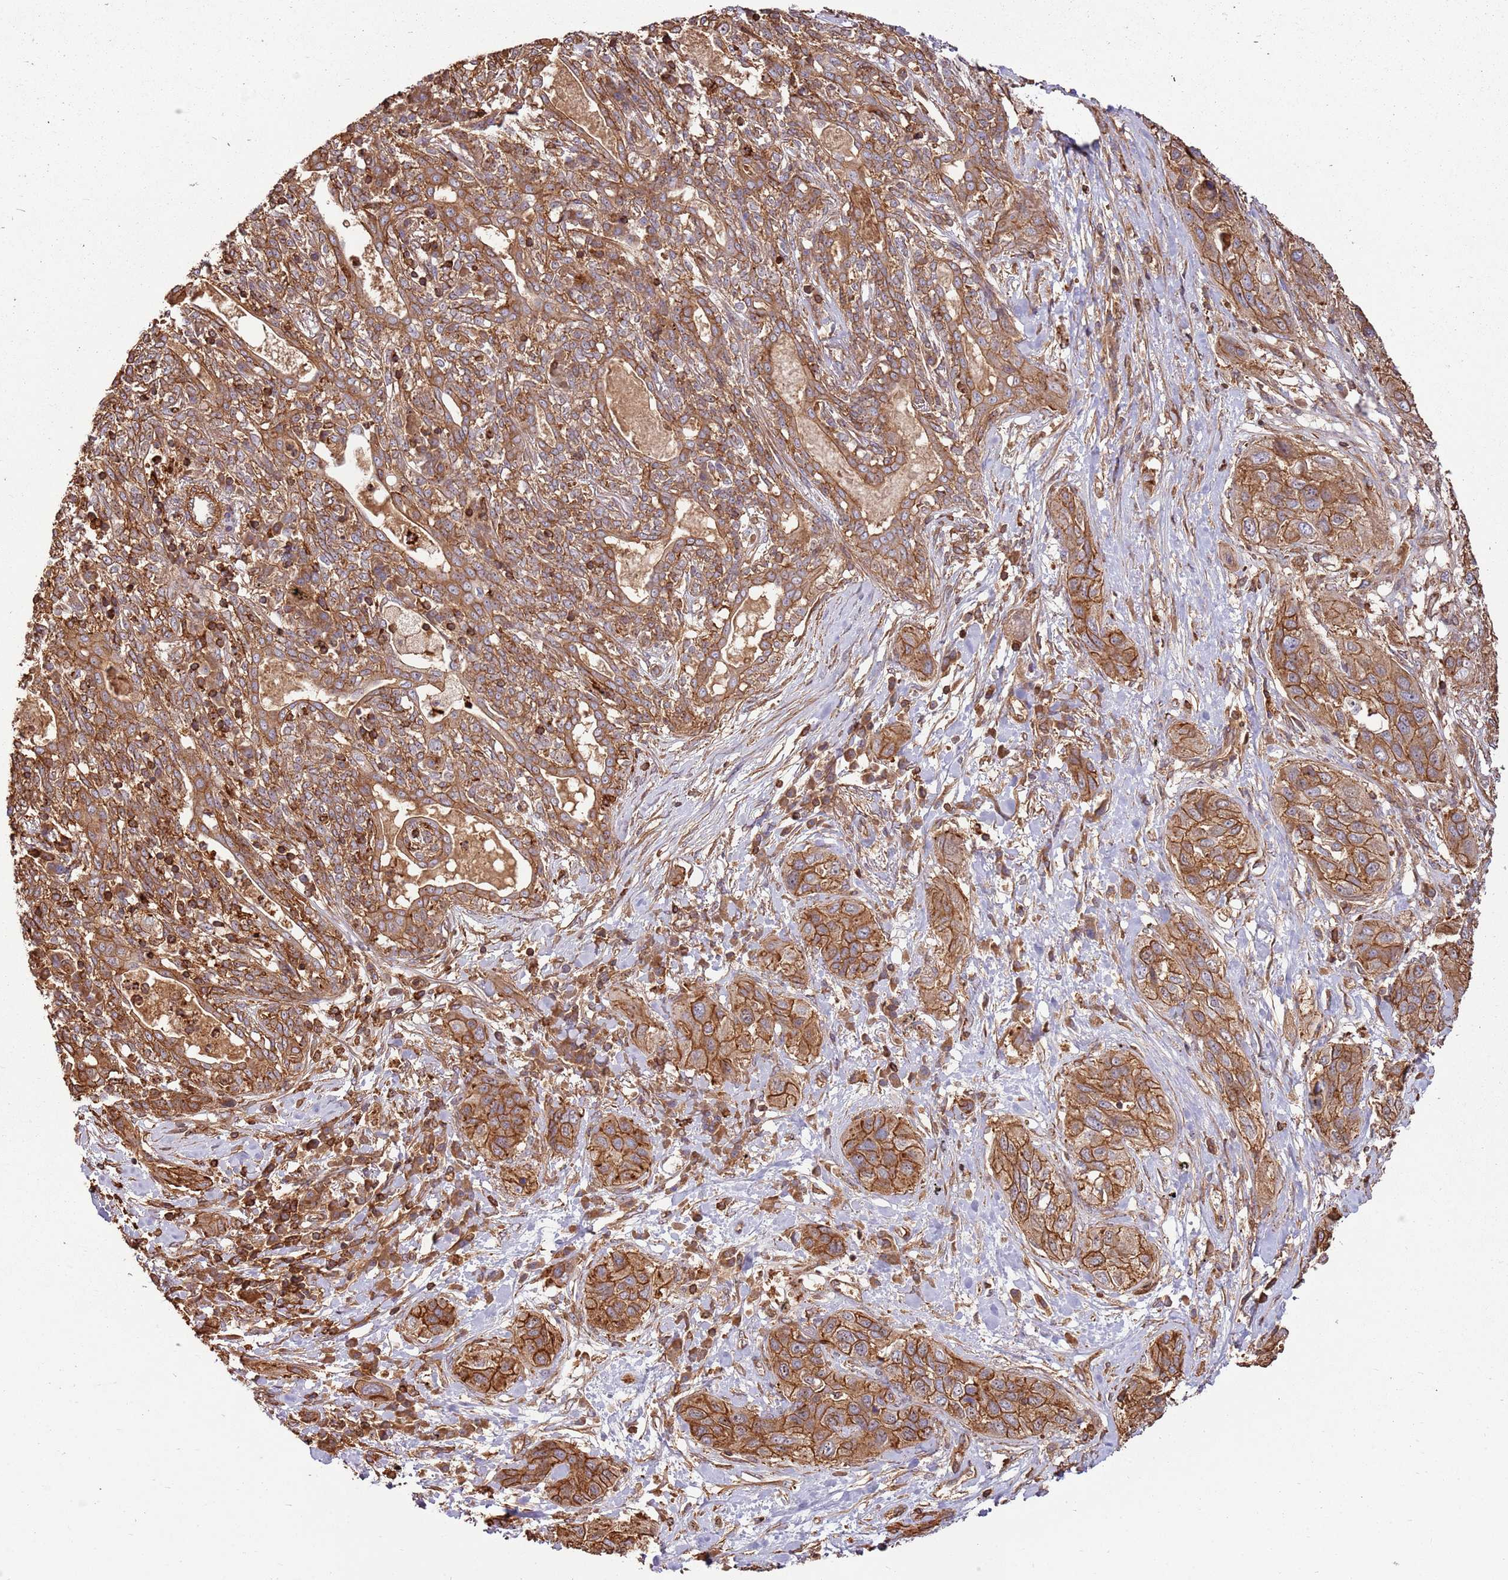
{"staining": {"intensity": "moderate", "quantity": ">75%", "location": "cytoplasmic/membranous"}, "tissue": "lung cancer", "cell_type": "Tumor cells", "image_type": "cancer", "snomed": [{"axis": "morphology", "description": "Squamous cell carcinoma, NOS"}, {"axis": "topography", "description": "Lung"}], "caption": "An immunohistochemistry micrograph of neoplastic tissue is shown. Protein staining in brown shows moderate cytoplasmic/membranous positivity in lung squamous cell carcinoma within tumor cells. Immunohistochemistry stains the protein in brown and the nuclei are stained blue.", "gene": "ACVR2A", "patient": {"sex": "female", "age": 70}}